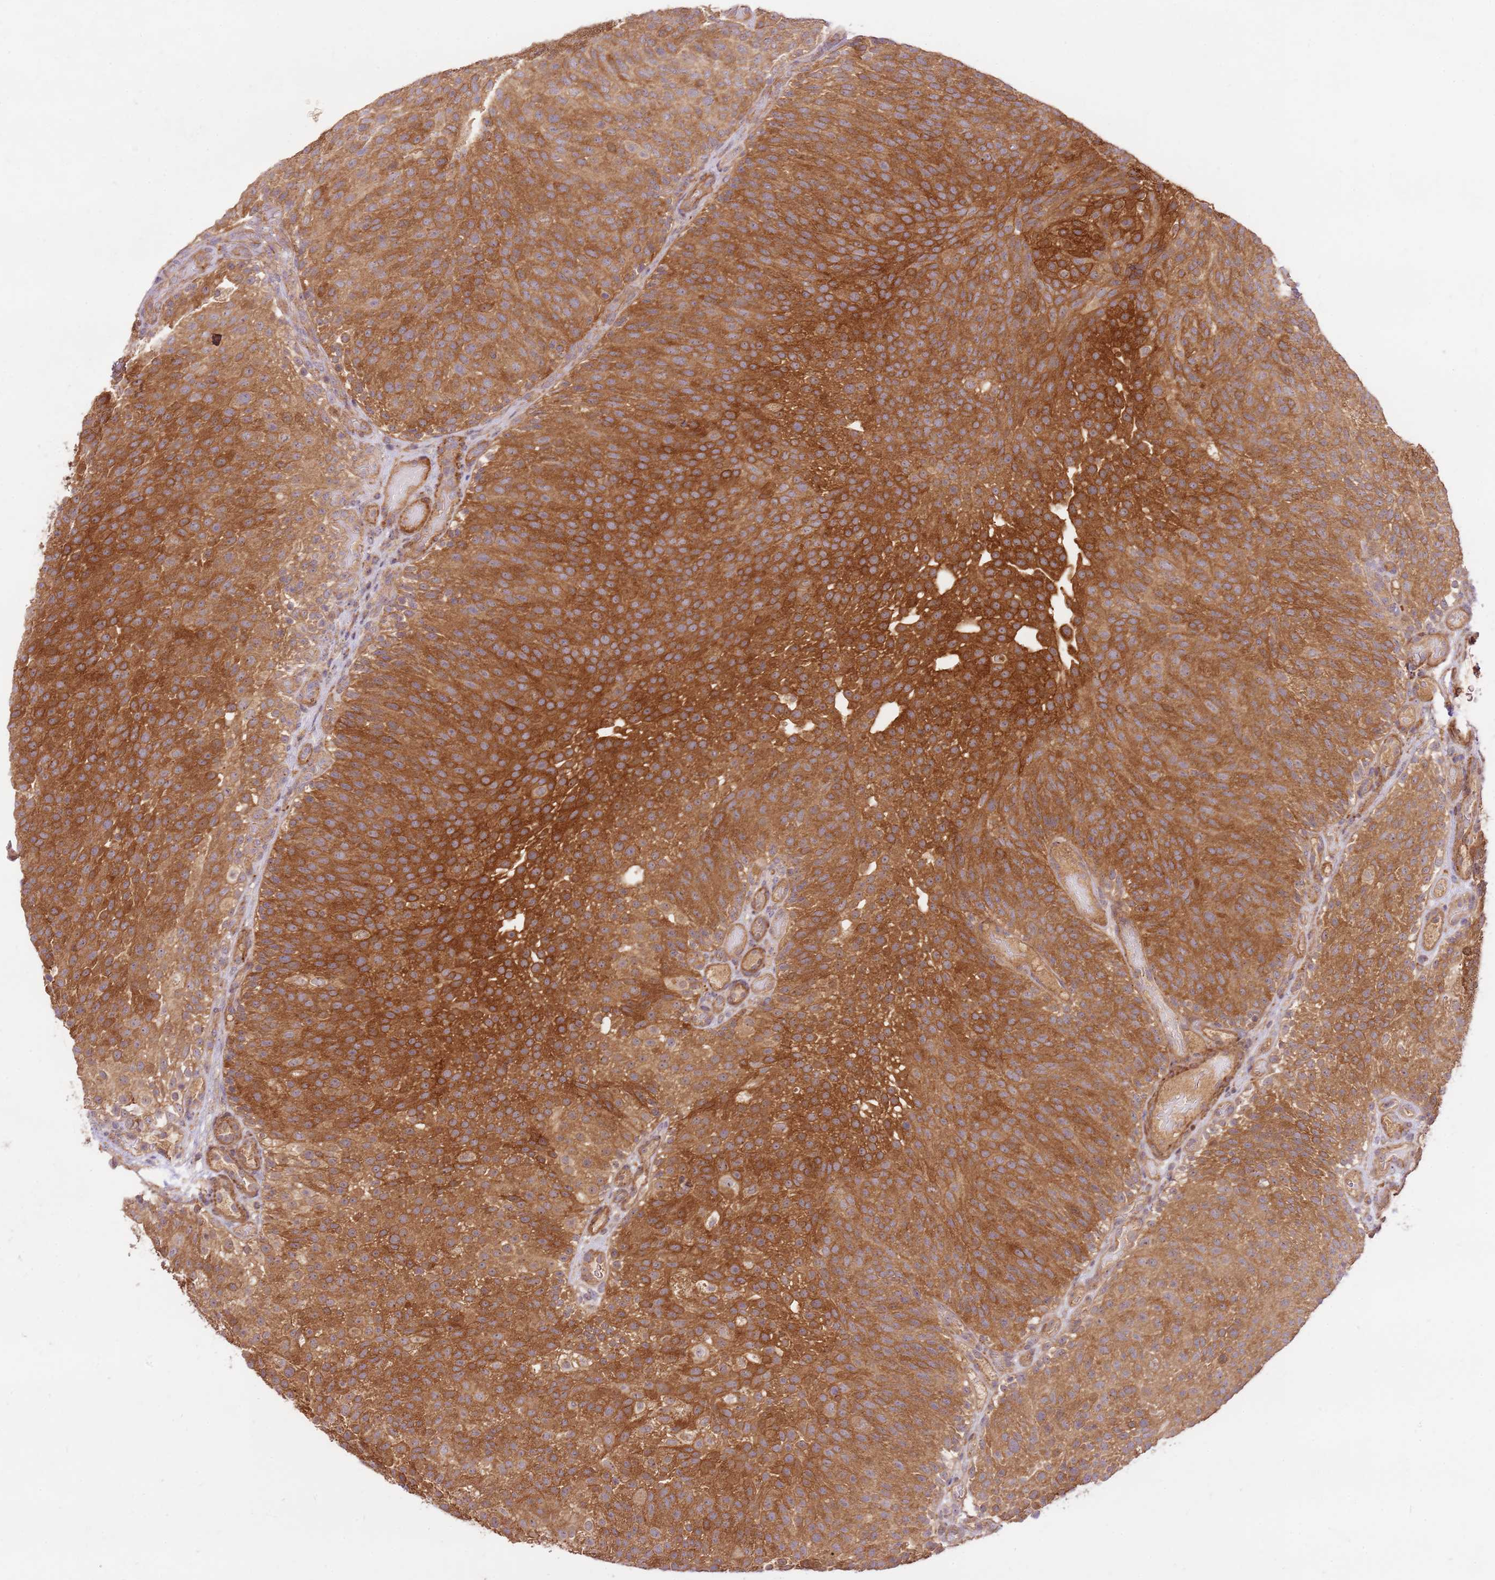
{"staining": {"intensity": "strong", "quantity": ">75%", "location": "cytoplasmic/membranous"}, "tissue": "urothelial cancer", "cell_type": "Tumor cells", "image_type": "cancer", "snomed": [{"axis": "morphology", "description": "Urothelial carcinoma, Low grade"}, {"axis": "topography", "description": "Urinary bladder"}], "caption": "Urothelial cancer stained with immunohistochemistry (IHC) displays strong cytoplasmic/membranous positivity in about >75% of tumor cells.", "gene": "GAREM1", "patient": {"sex": "male", "age": 78}}